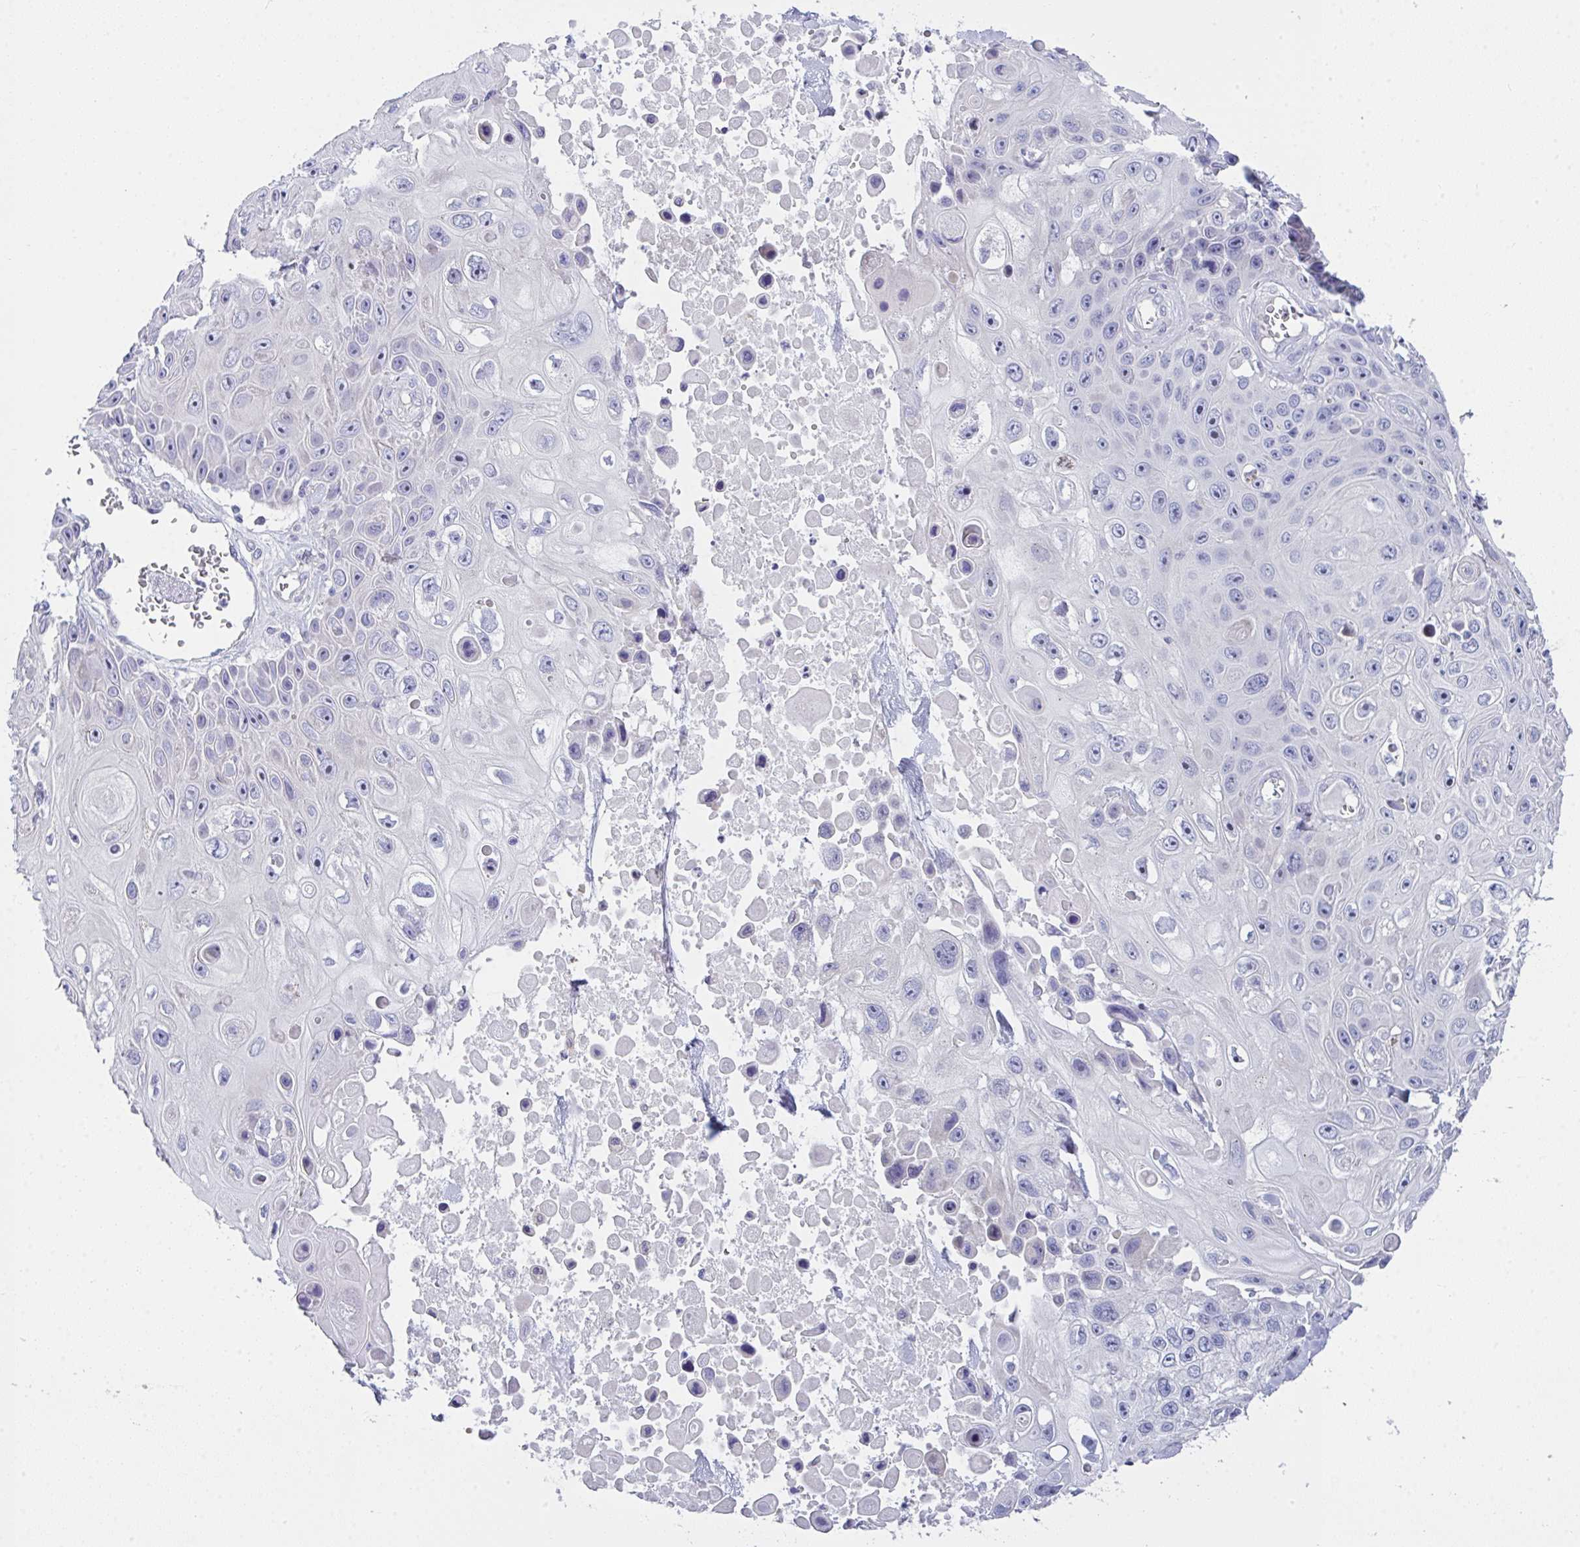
{"staining": {"intensity": "negative", "quantity": "none", "location": "none"}, "tissue": "skin cancer", "cell_type": "Tumor cells", "image_type": "cancer", "snomed": [{"axis": "morphology", "description": "Squamous cell carcinoma, NOS"}, {"axis": "topography", "description": "Skin"}], "caption": "A high-resolution image shows IHC staining of squamous cell carcinoma (skin), which displays no significant positivity in tumor cells.", "gene": "FBXO47", "patient": {"sex": "male", "age": 82}}